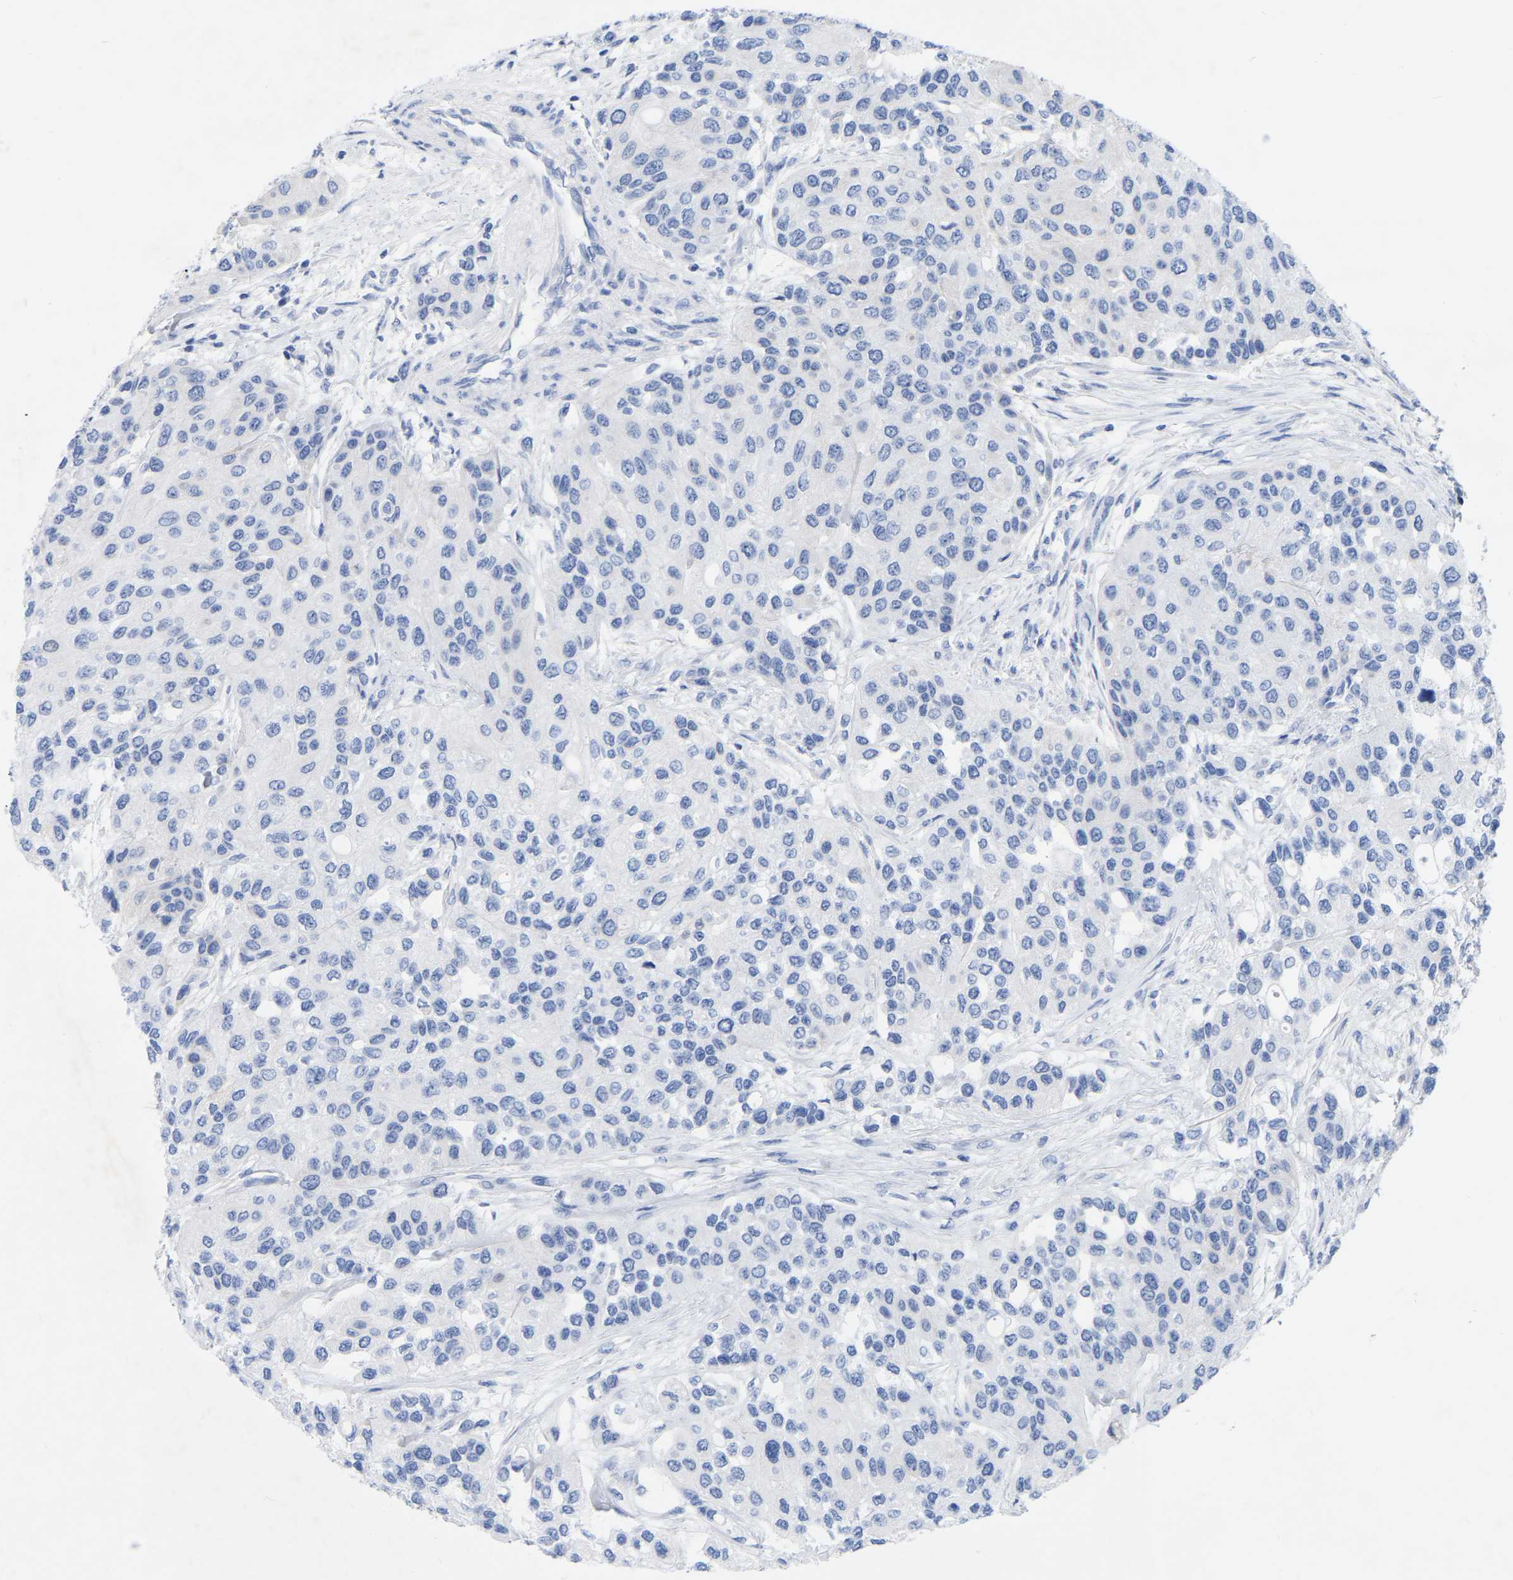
{"staining": {"intensity": "negative", "quantity": "none", "location": "none"}, "tissue": "urothelial cancer", "cell_type": "Tumor cells", "image_type": "cancer", "snomed": [{"axis": "morphology", "description": "Urothelial carcinoma, High grade"}, {"axis": "topography", "description": "Urinary bladder"}], "caption": "A high-resolution histopathology image shows immunohistochemistry staining of high-grade urothelial carcinoma, which shows no significant staining in tumor cells.", "gene": "ZNF629", "patient": {"sex": "female", "age": 56}}